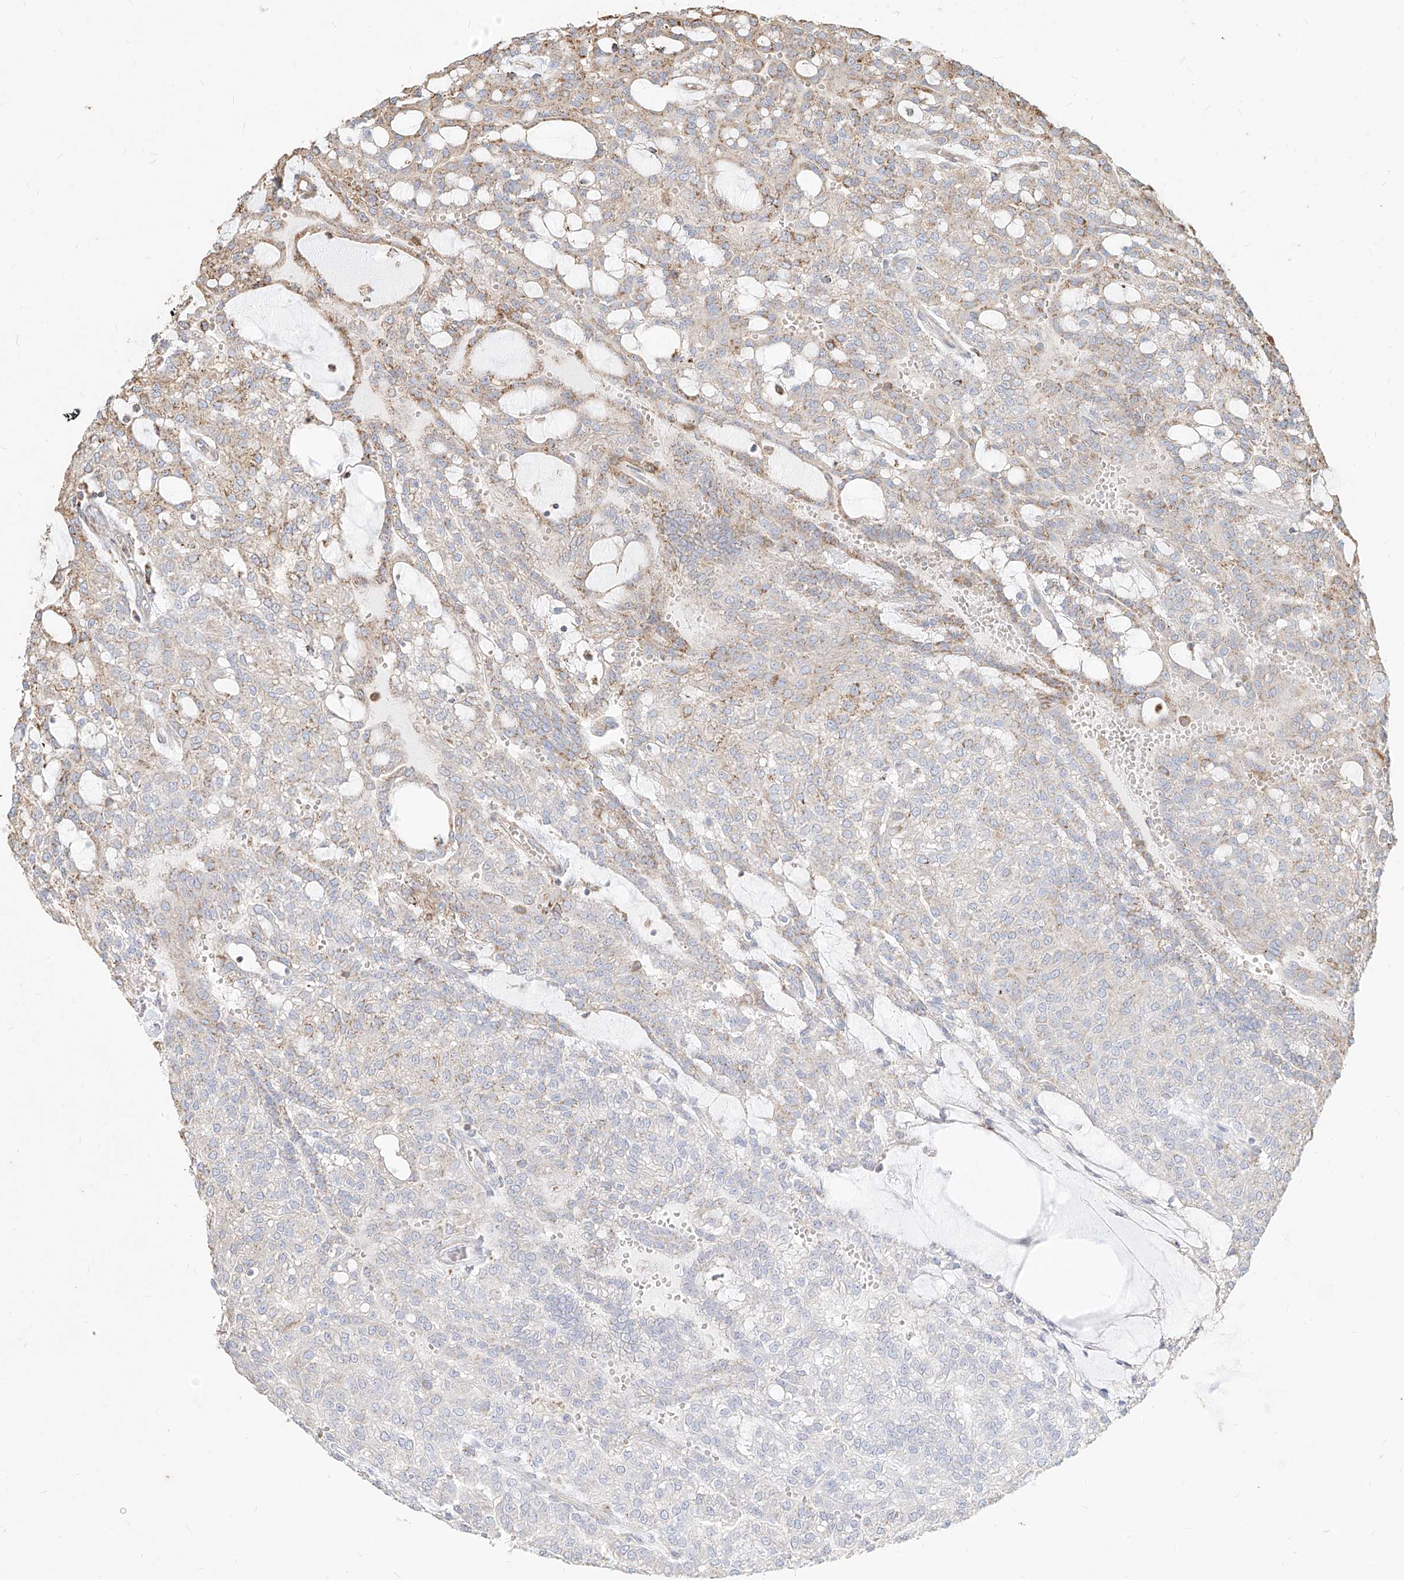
{"staining": {"intensity": "weak", "quantity": "<25%", "location": "cytoplasmic/membranous"}, "tissue": "renal cancer", "cell_type": "Tumor cells", "image_type": "cancer", "snomed": [{"axis": "morphology", "description": "Adenocarcinoma, NOS"}, {"axis": "topography", "description": "Kidney"}], "caption": "Renal adenocarcinoma was stained to show a protein in brown. There is no significant expression in tumor cells.", "gene": "MTX2", "patient": {"sex": "male", "age": 63}}